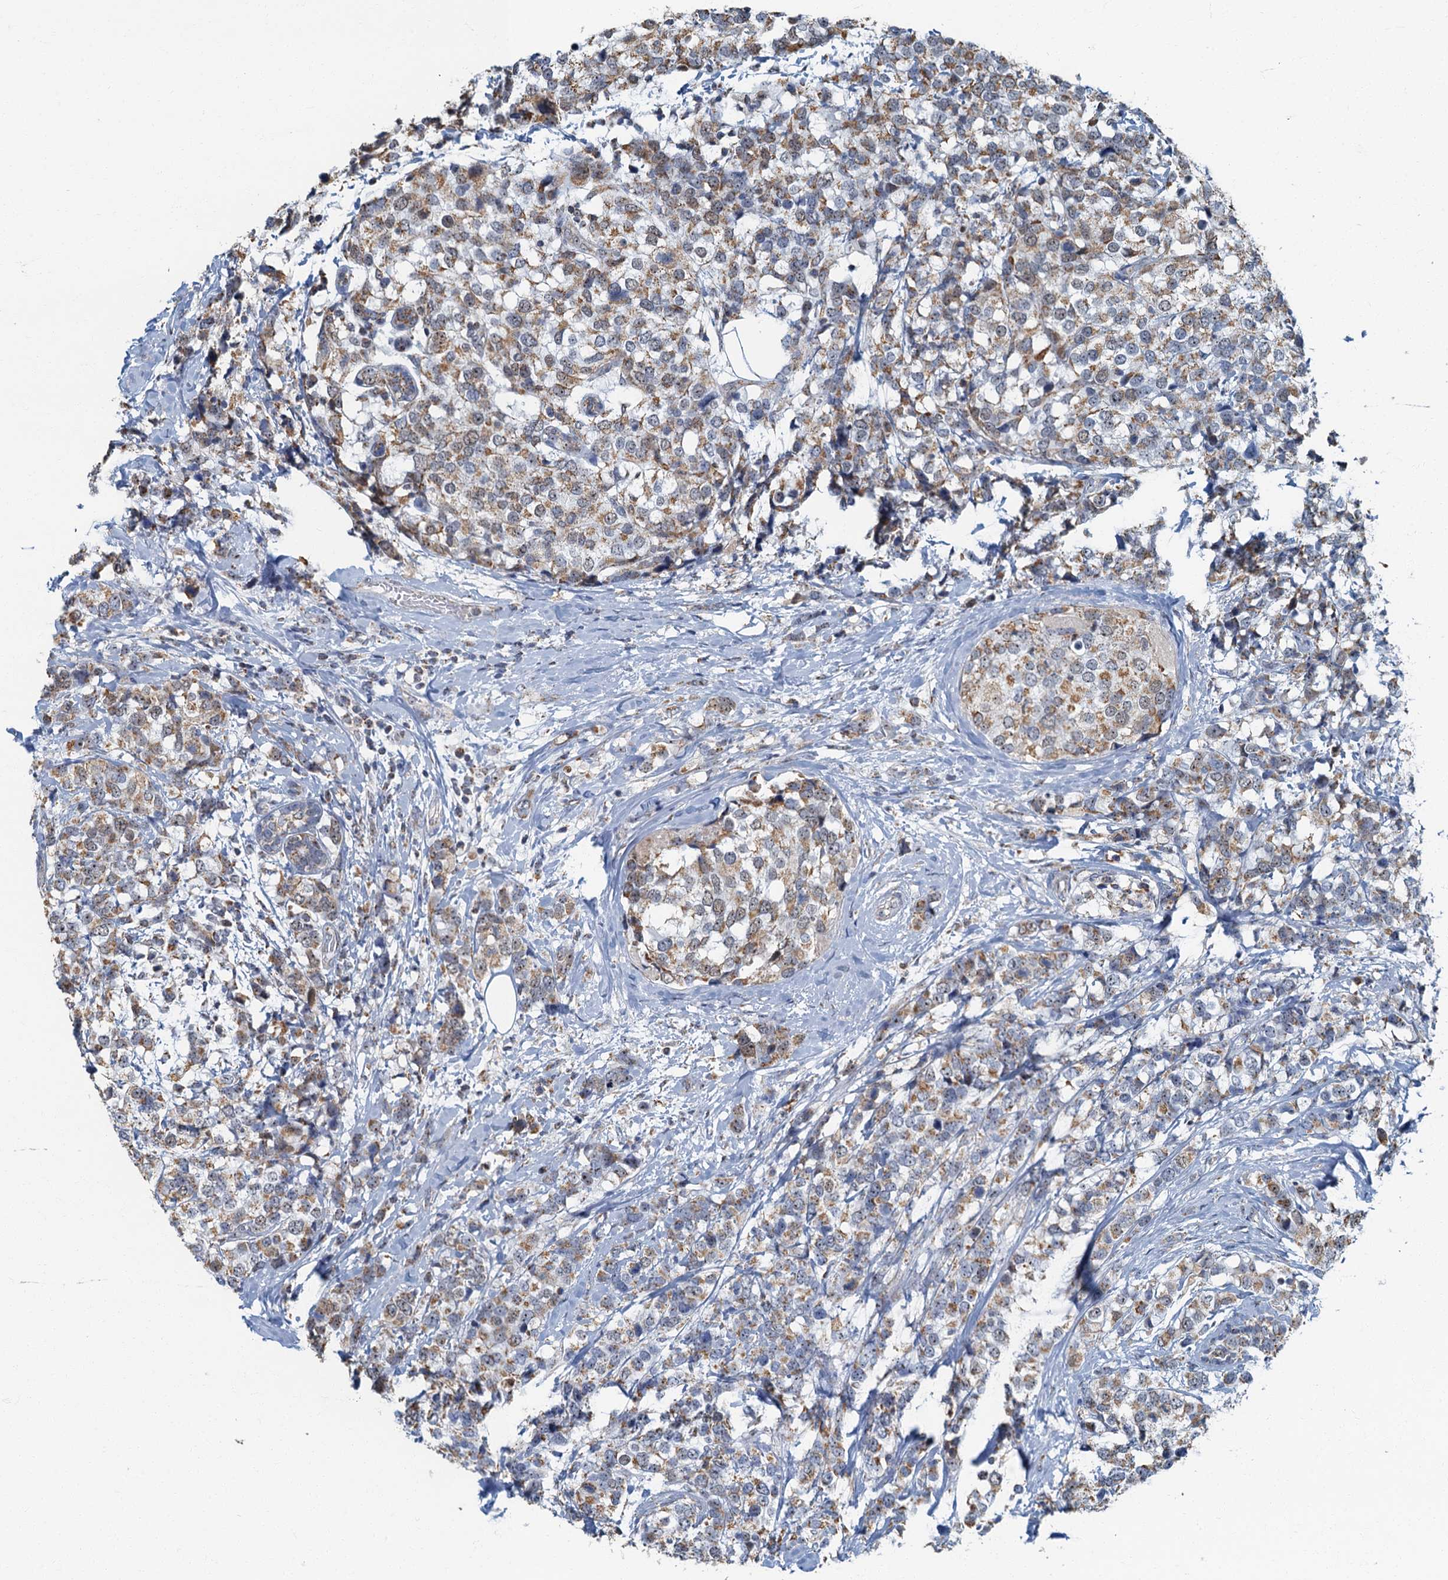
{"staining": {"intensity": "moderate", "quantity": ">75%", "location": "cytoplasmic/membranous"}, "tissue": "breast cancer", "cell_type": "Tumor cells", "image_type": "cancer", "snomed": [{"axis": "morphology", "description": "Lobular carcinoma"}, {"axis": "topography", "description": "Breast"}], "caption": "Human lobular carcinoma (breast) stained with a brown dye displays moderate cytoplasmic/membranous positive staining in about >75% of tumor cells.", "gene": "RAD9B", "patient": {"sex": "female", "age": 59}}